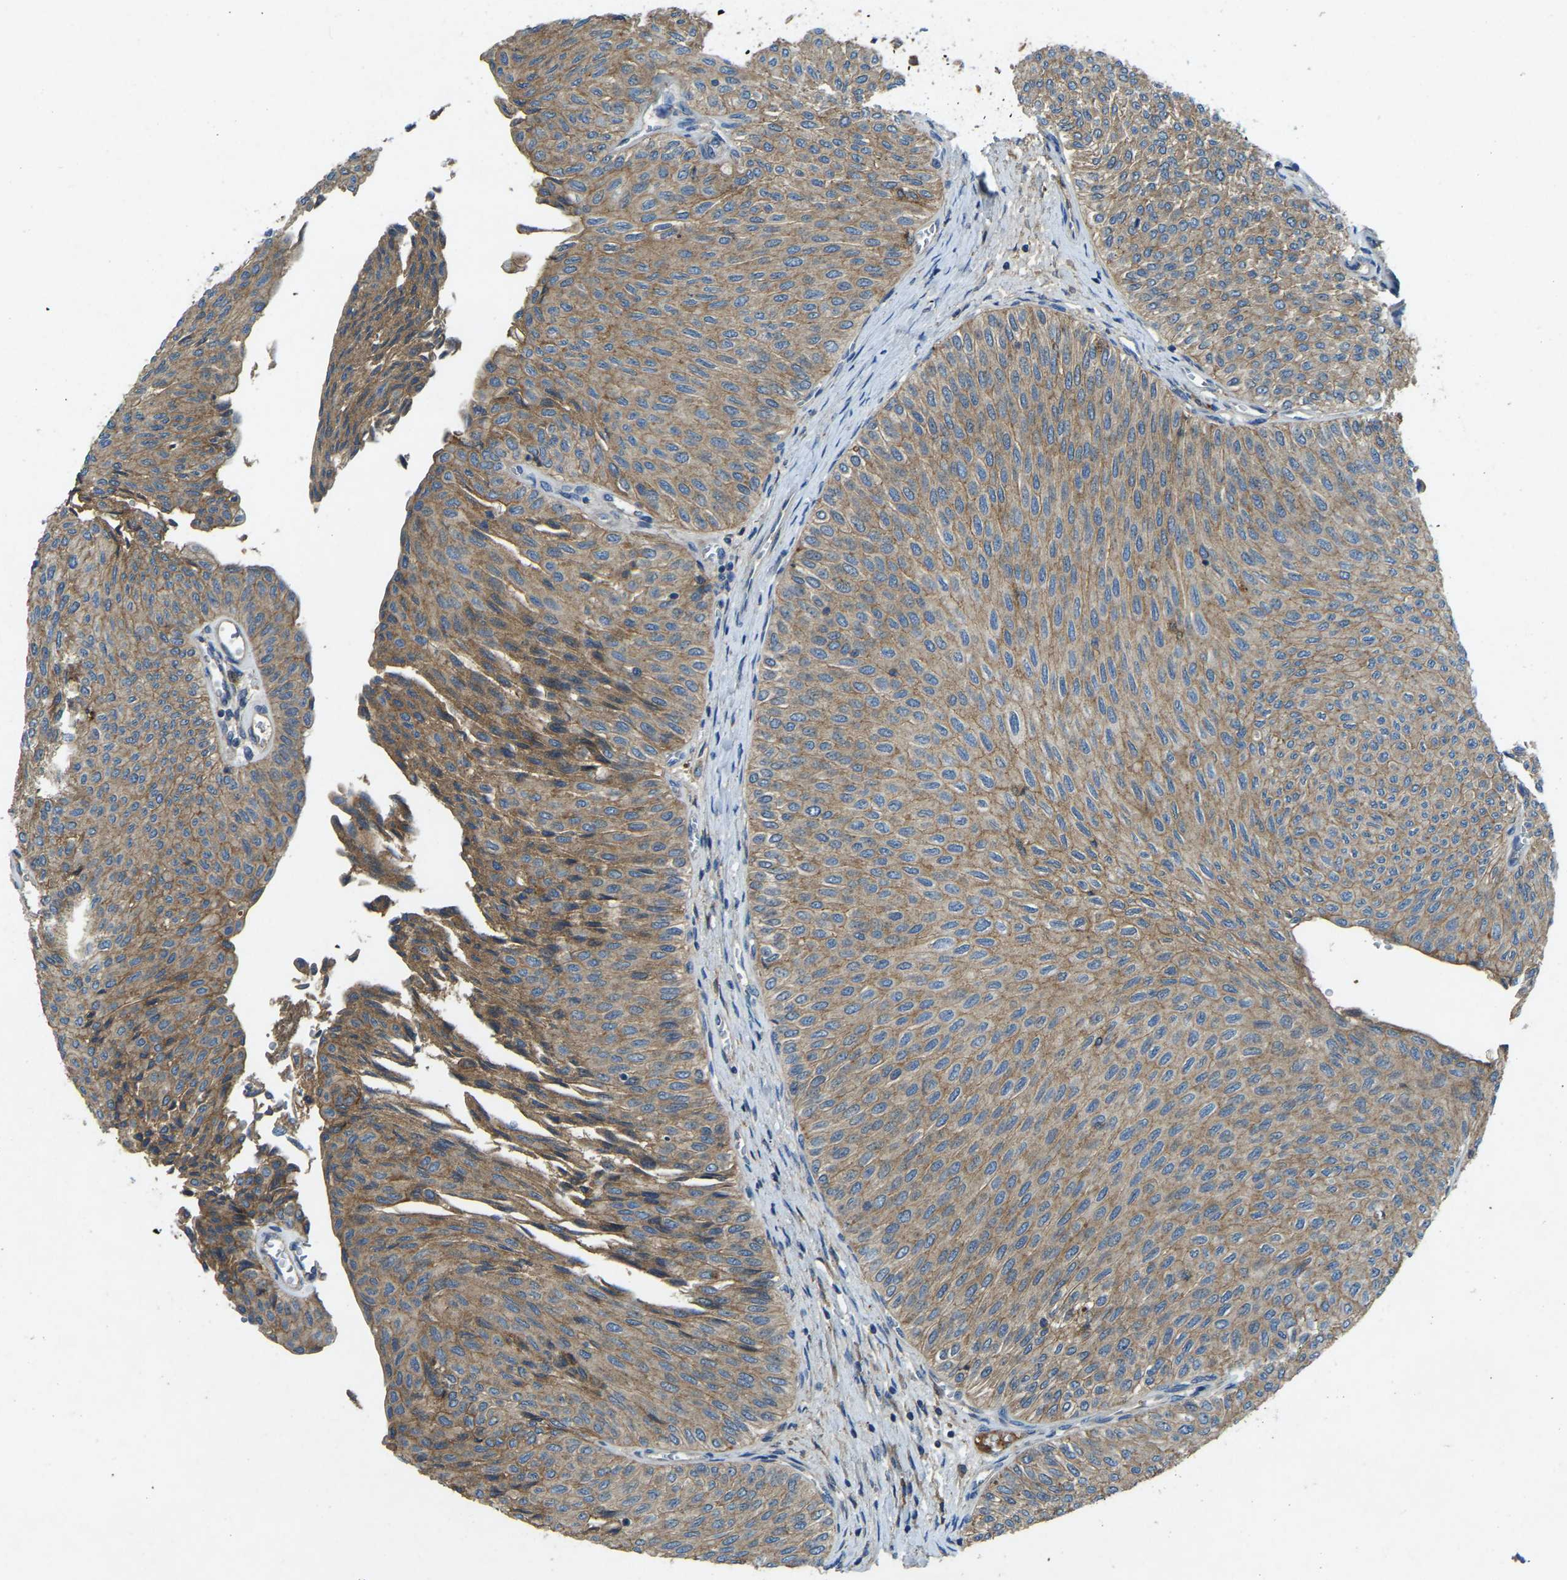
{"staining": {"intensity": "moderate", "quantity": ">75%", "location": "cytoplasmic/membranous"}, "tissue": "urothelial cancer", "cell_type": "Tumor cells", "image_type": "cancer", "snomed": [{"axis": "morphology", "description": "Urothelial carcinoma, Low grade"}, {"axis": "topography", "description": "Urinary bladder"}], "caption": "The histopathology image exhibits staining of urothelial cancer, revealing moderate cytoplasmic/membranous protein positivity (brown color) within tumor cells. (DAB IHC with brightfield microscopy, high magnification).", "gene": "ATP8B1", "patient": {"sex": "male", "age": 78}}